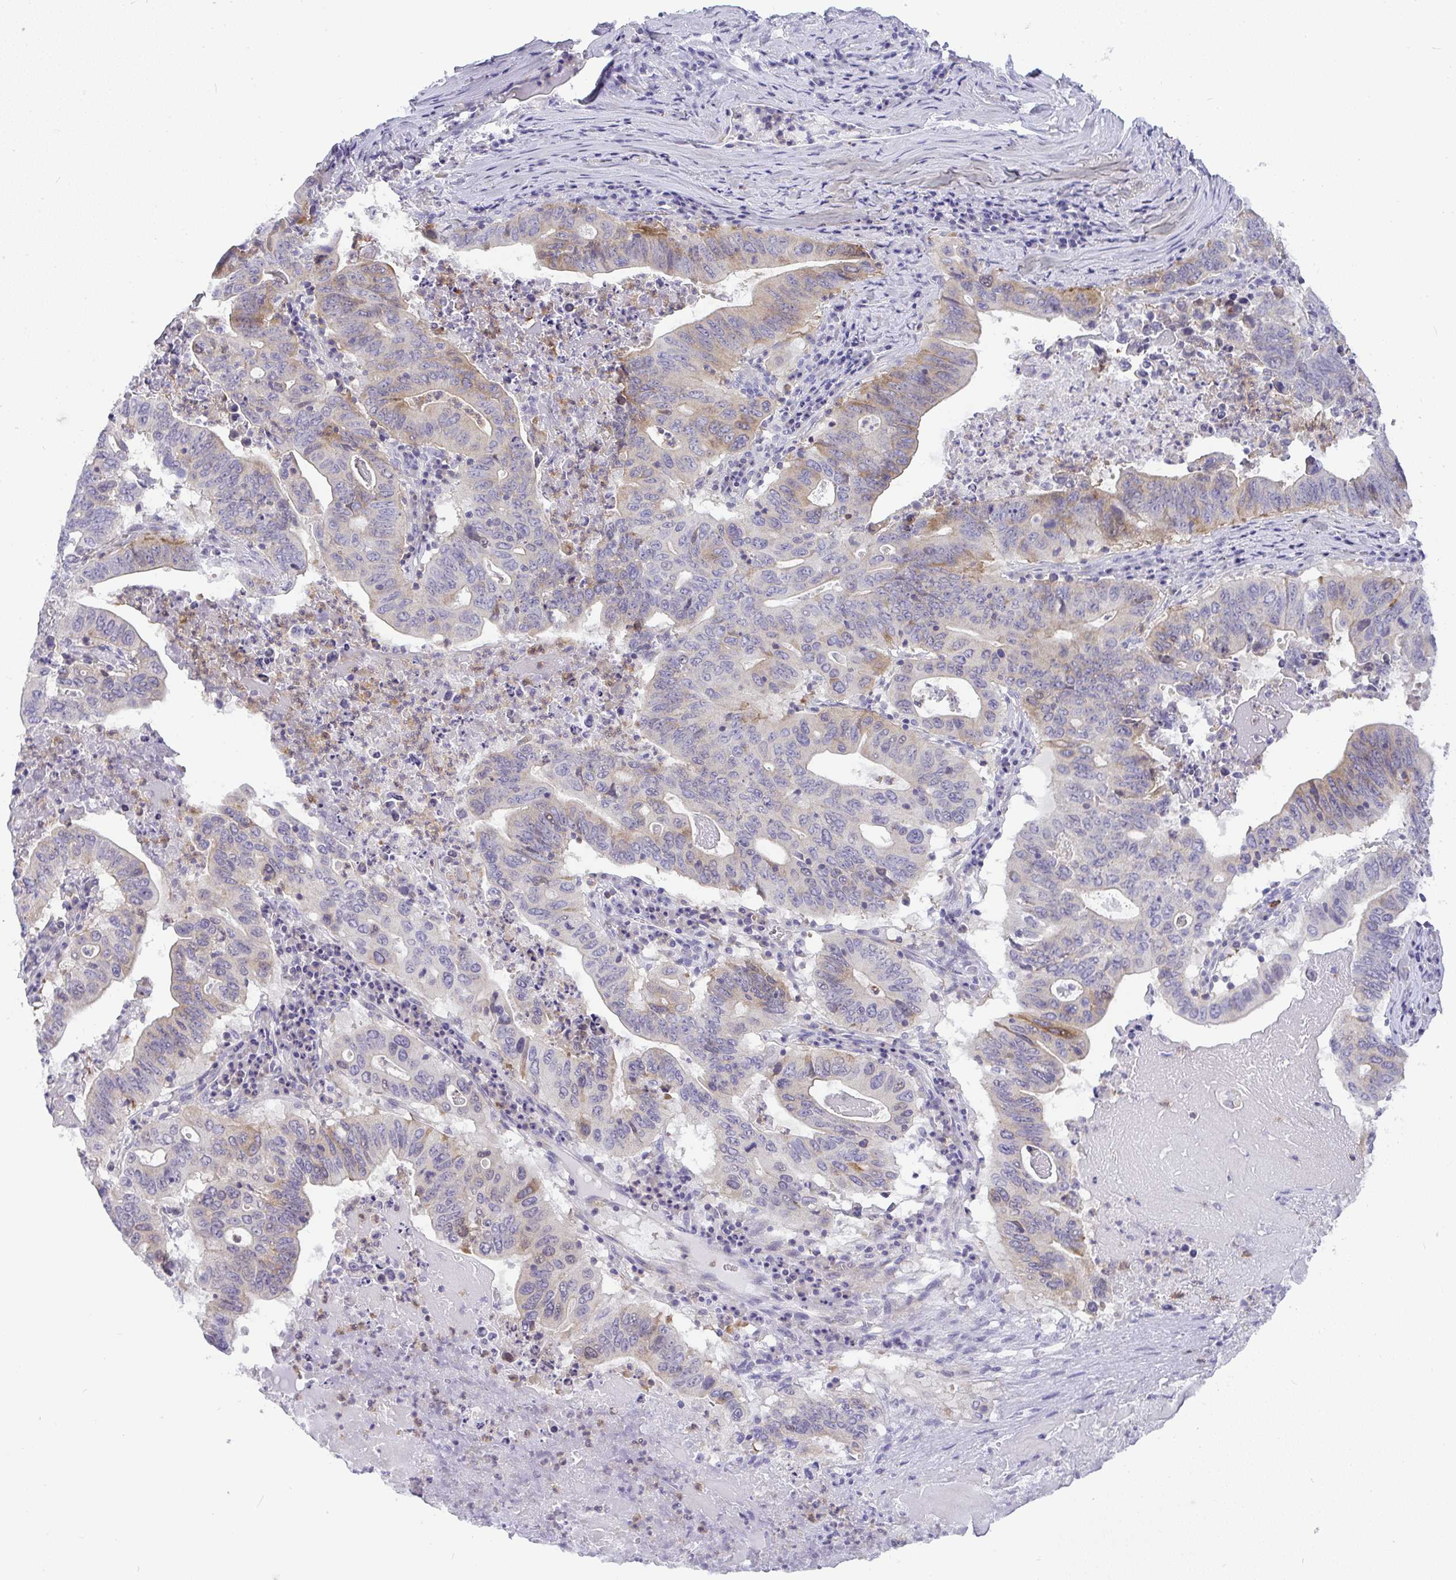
{"staining": {"intensity": "moderate", "quantity": "25%-75%", "location": "cytoplasmic/membranous"}, "tissue": "lung cancer", "cell_type": "Tumor cells", "image_type": "cancer", "snomed": [{"axis": "morphology", "description": "Adenocarcinoma, NOS"}, {"axis": "topography", "description": "Lung"}], "caption": "Immunohistochemistry photomicrograph of neoplastic tissue: human lung adenocarcinoma stained using immunohistochemistry (IHC) reveals medium levels of moderate protein expression localized specifically in the cytoplasmic/membranous of tumor cells, appearing as a cytoplasmic/membranous brown color.", "gene": "LIPE", "patient": {"sex": "female", "age": 60}}